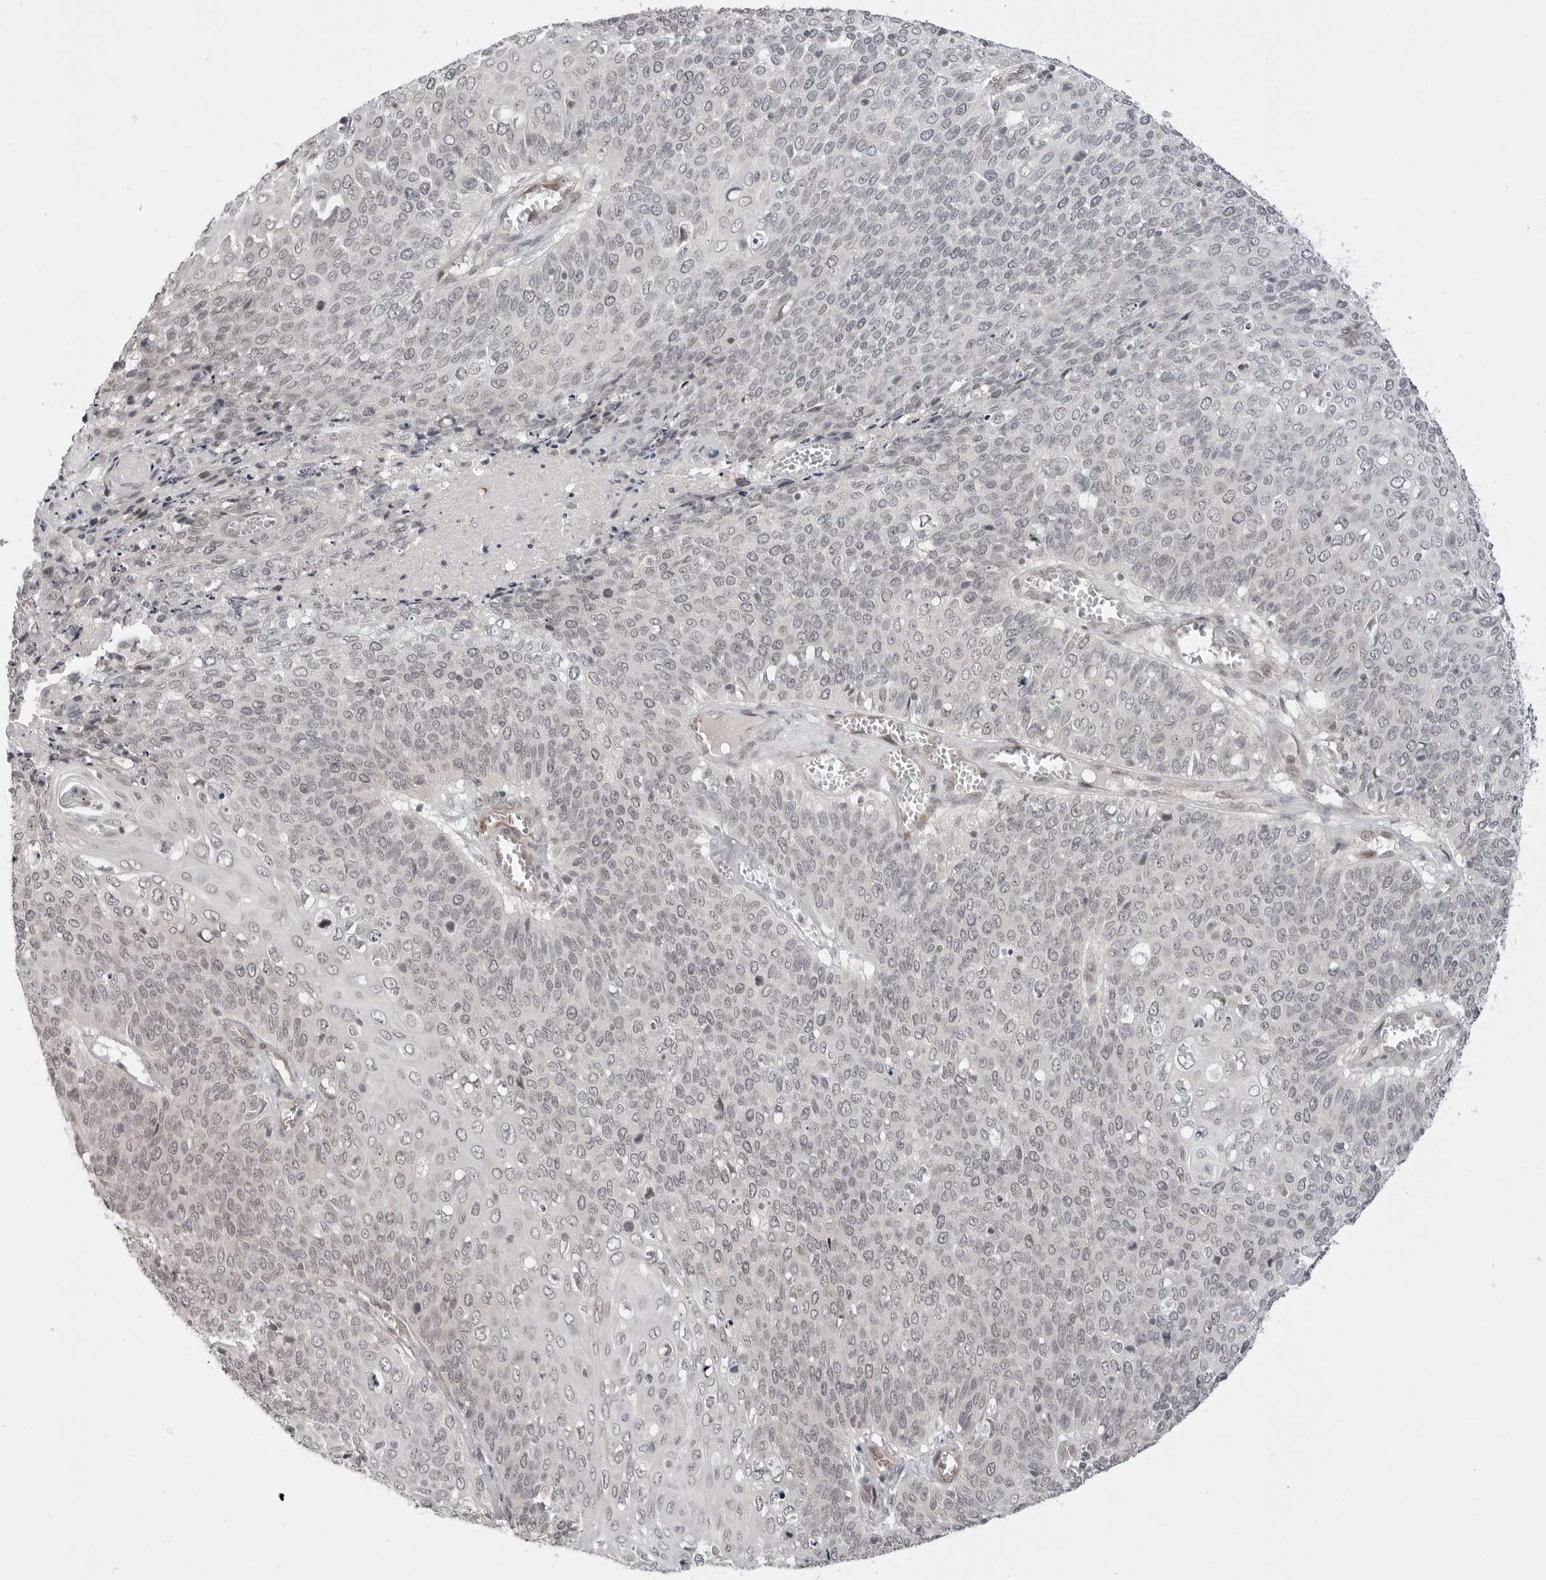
{"staining": {"intensity": "weak", "quantity": "<25%", "location": "nuclear"}, "tissue": "cervical cancer", "cell_type": "Tumor cells", "image_type": "cancer", "snomed": [{"axis": "morphology", "description": "Squamous cell carcinoma, NOS"}, {"axis": "topography", "description": "Cervix"}], "caption": "Immunohistochemistry (IHC) histopathology image of squamous cell carcinoma (cervical) stained for a protein (brown), which demonstrates no staining in tumor cells.", "gene": "C8orf33", "patient": {"sex": "female", "age": 39}}